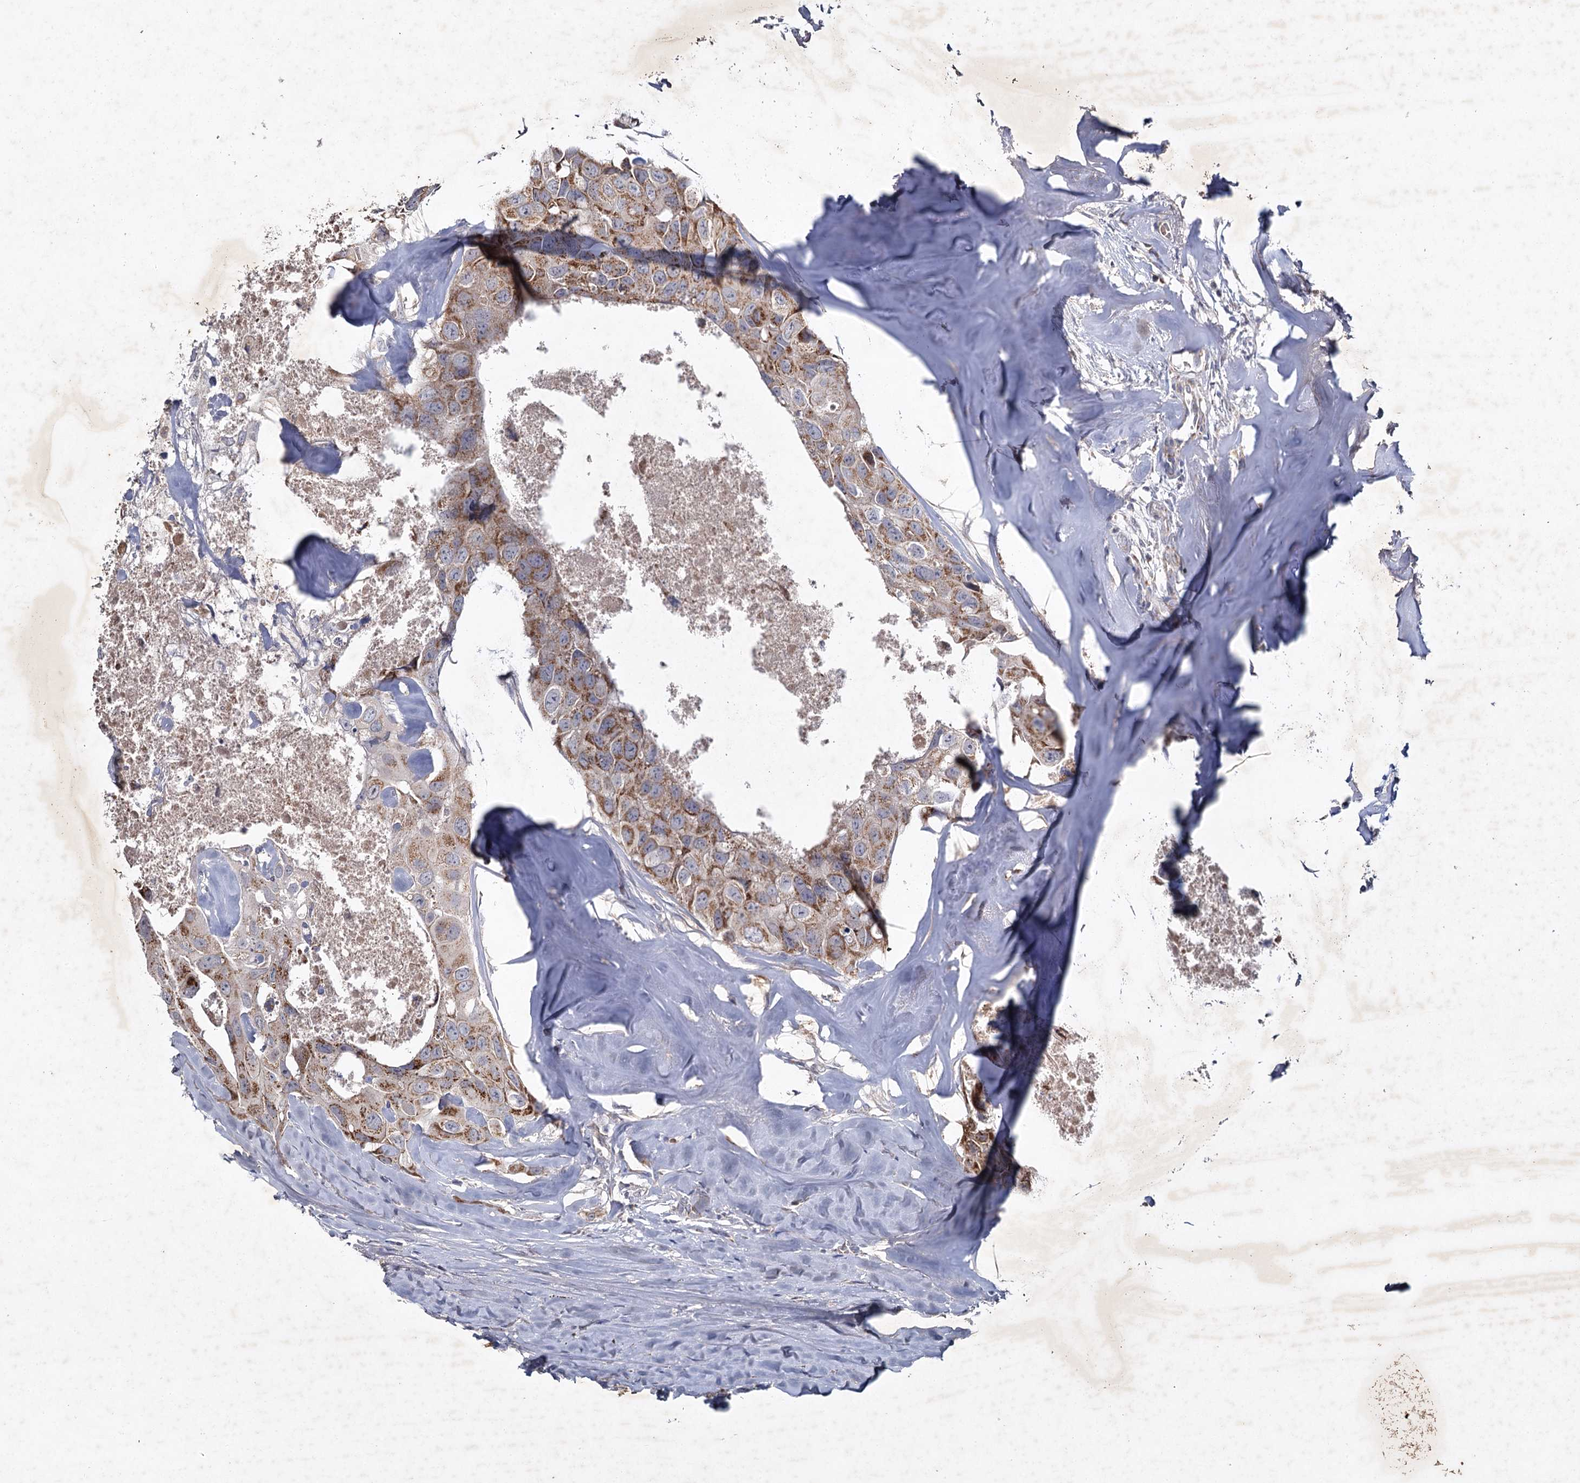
{"staining": {"intensity": "moderate", "quantity": ">75%", "location": "cytoplasmic/membranous"}, "tissue": "head and neck cancer", "cell_type": "Tumor cells", "image_type": "cancer", "snomed": [{"axis": "morphology", "description": "Adenocarcinoma, NOS"}, {"axis": "morphology", "description": "Adenocarcinoma, metastatic, NOS"}, {"axis": "topography", "description": "Head-Neck"}], "caption": "Tumor cells reveal medium levels of moderate cytoplasmic/membranous expression in about >75% of cells in human head and neck cancer (adenocarcinoma).", "gene": "MRPL44", "patient": {"sex": "male", "age": 75}}